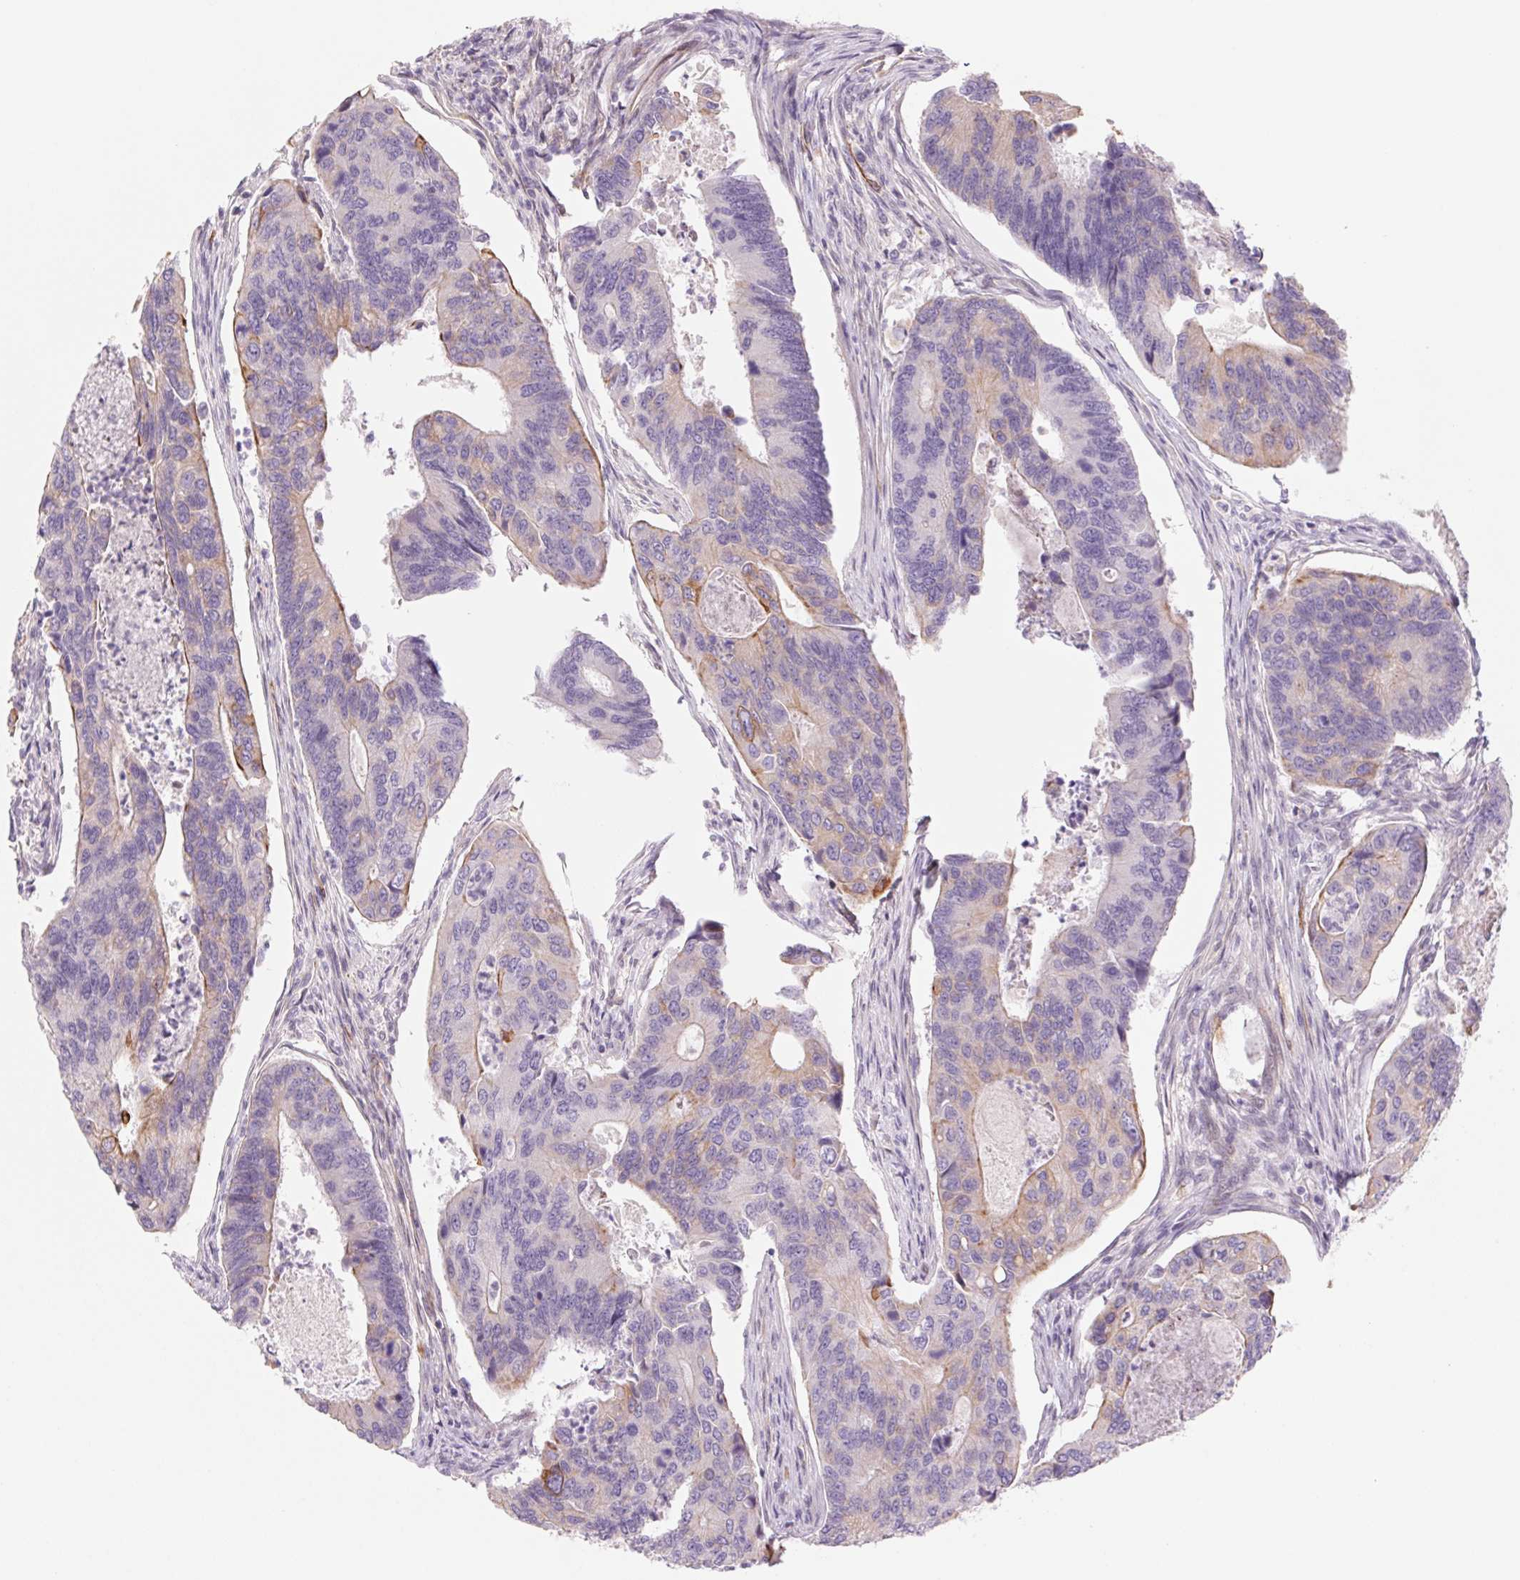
{"staining": {"intensity": "weak", "quantity": "<25%", "location": "cytoplasmic/membranous"}, "tissue": "colorectal cancer", "cell_type": "Tumor cells", "image_type": "cancer", "snomed": [{"axis": "morphology", "description": "Adenocarcinoma, NOS"}, {"axis": "topography", "description": "Colon"}], "caption": "Immunohistochemical staining of human colorectal adenocarcinoma exhibits no significant expression in tumor cells.", "gene": "MS4A13", "patient": {"sex": "female", "age": 67}}